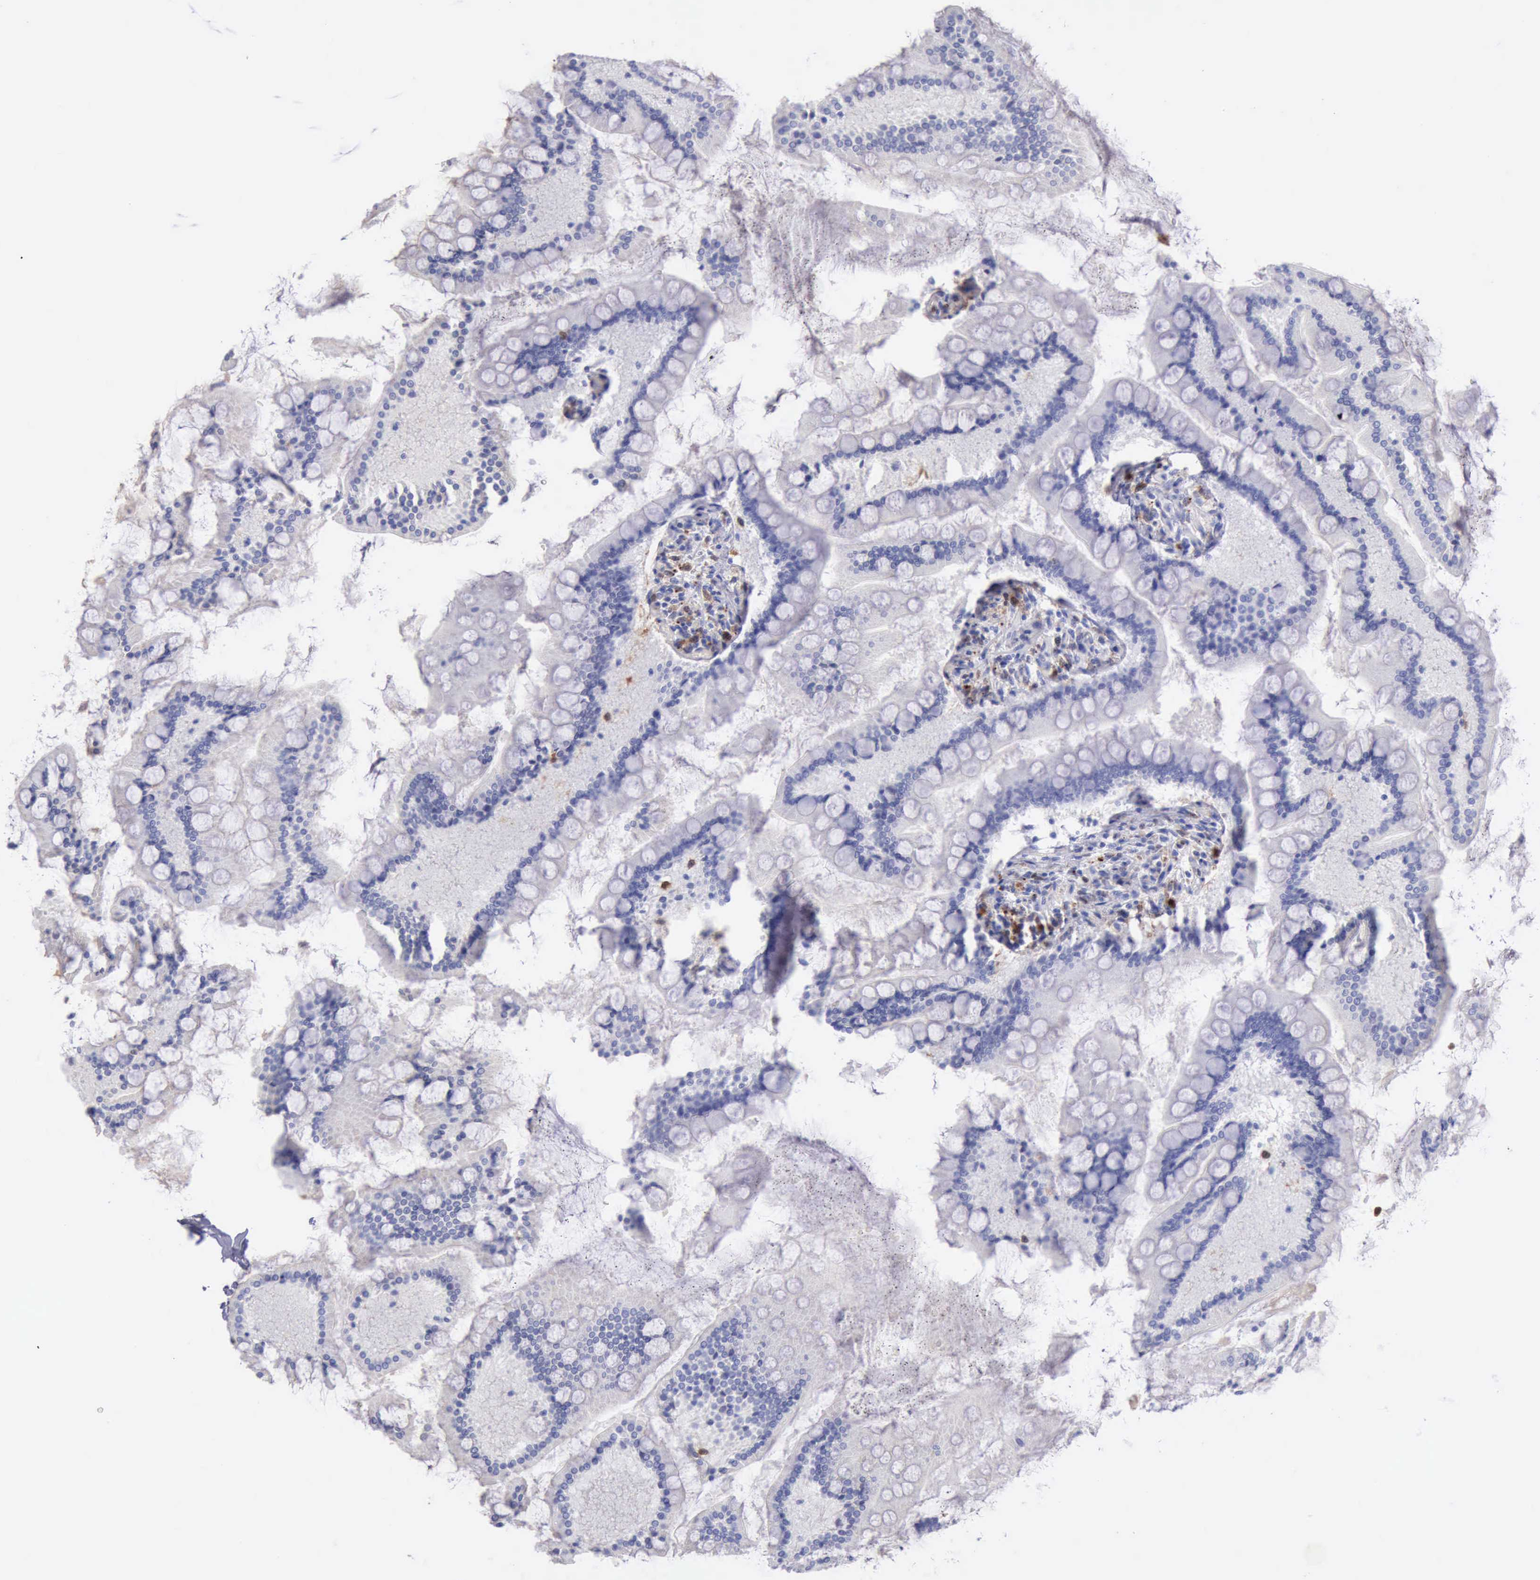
{"staining": {"intensity": "negative", "quantity": "none", "location": "none"}, "tissue": "small intestine", "cell_type": "Glandular cells", "image_type": "normal", "snomed": [{"axis": "morphology", "description": "Normal tissue, NOS"}, {"axis": "topography", "description": "Small intestine"}], "caption": "DAB immunohistochemical staining of unremarkable small intestine reveals no significant staining in glandular cells. (Brightfield microscopy of DAB (3,3'-diaminobenzidine) immunohistochemistry (IHC) at high magnification).", "gene": "CSTA", "patient": {"sex": "male", "age": 41}}